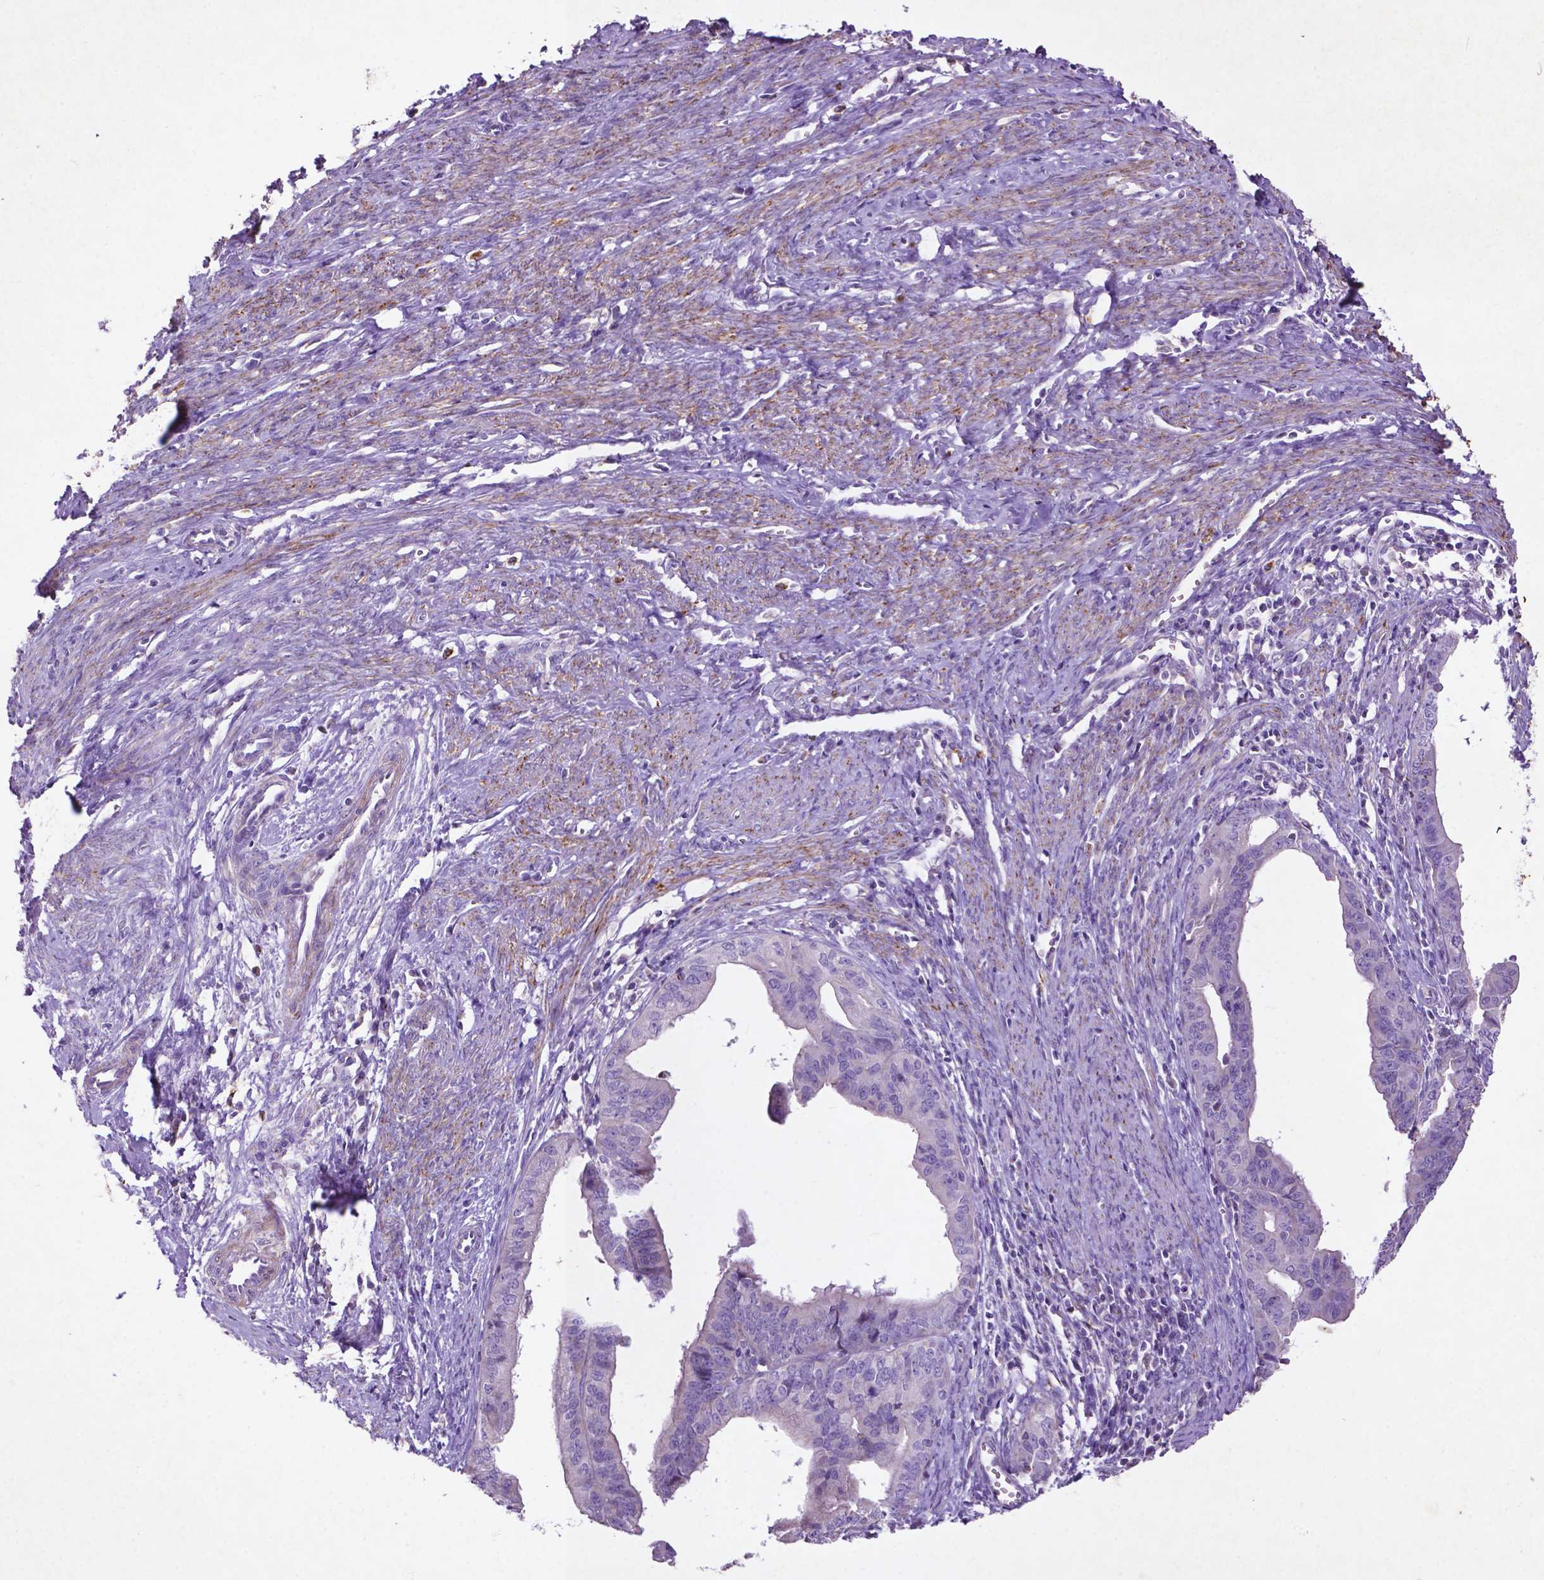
{"staining": {"intensity": "negative", "quantity": "none", "location": "none"}, "tissue": "endometrial cancer", "cell_type": "Tumor cells", "image_type": "cancer", "snomed": [{"axis": "morphology", "description": "Adenocarcinoma, NOS"}, {"axis": "topography", "description": "Endometrium"}], "caption": "Immunohistochemical staining of endometrial cancer exhibits no significant expression in tumor cells.", "gene": "THEGL", "patient": {"sex": "female", "age": 65}}